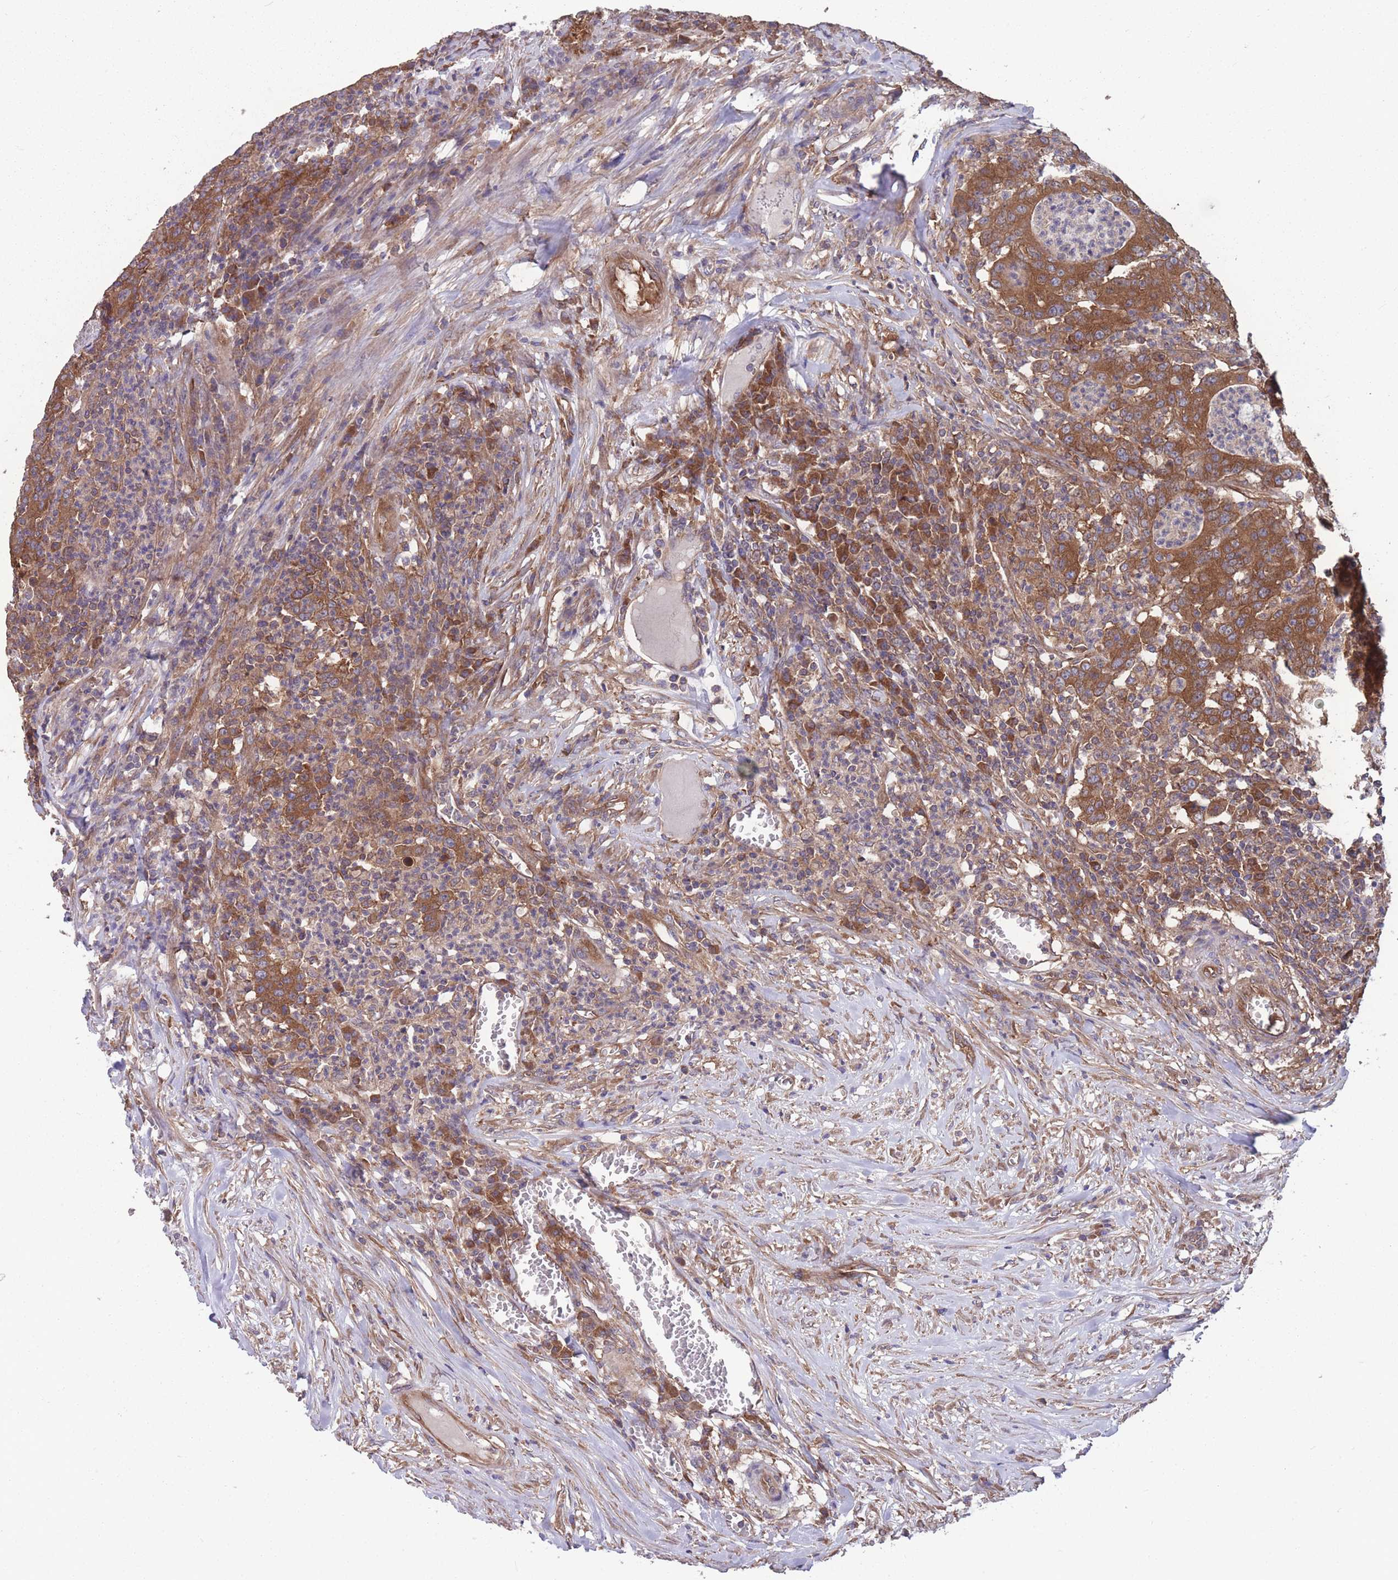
{"staining": {"intensity": "moderate", "quantity": ">75%", "location": "cytoplasmic/membranous"}, "tissue": "colorectal cancer", "cell_type": "Tumor cells", "image_type": "cancer", "snomed": [{"axis": "morphology", "description": "Adenocarcinoma, NOS"}, {"axis": "topography", "description": "Colon"}], "caption": "Colorectal cancer was stained to show a protein in brown. There is medium levels of moderate cytoplasmic/membranous expression in approximately >75% of tumor cells.", "gene": "ZPR1", "patient": {"sex": "male", "age": 83}}